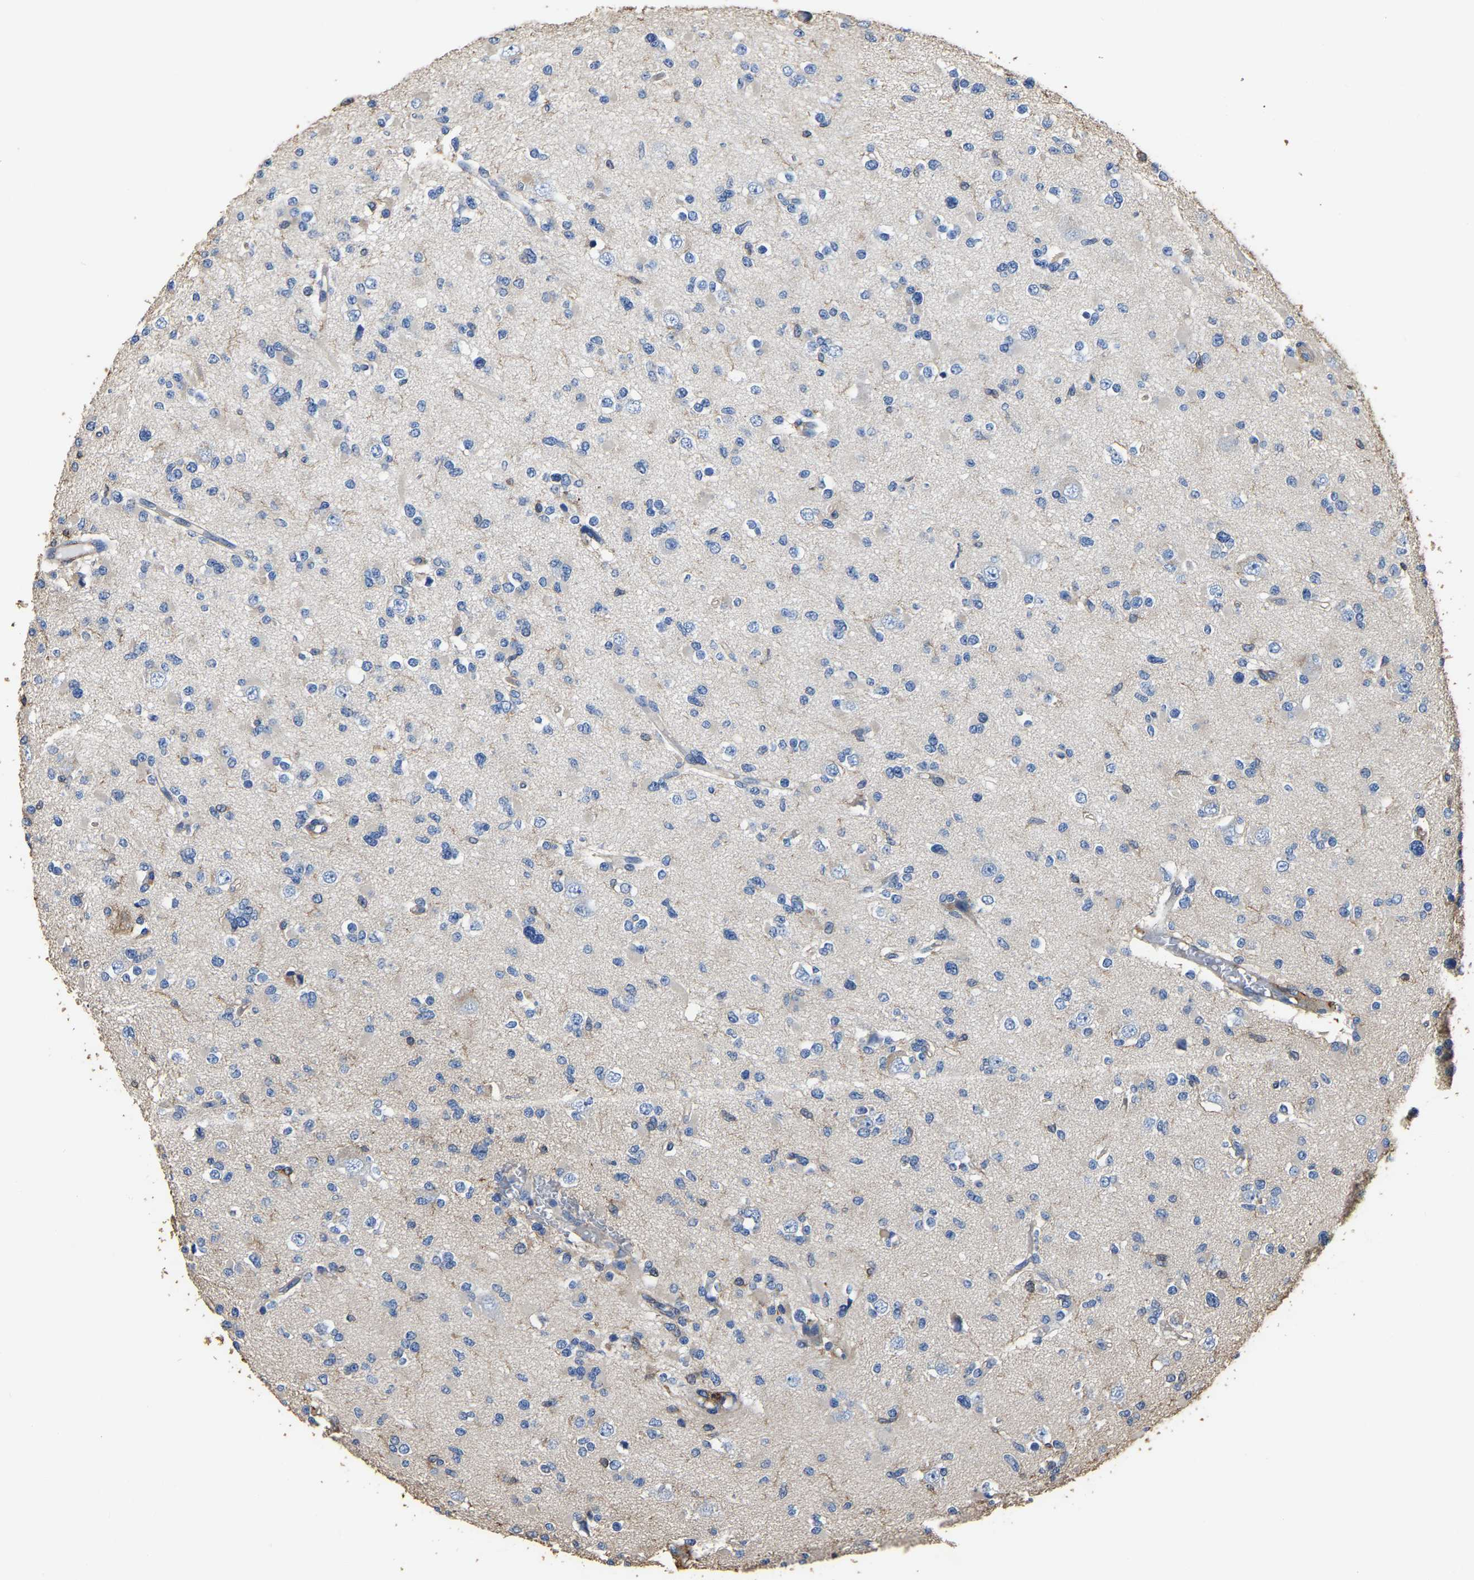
{"staining": {"intensity": "weak", "quantity": "<25%", "location": "cytoplasmic/membranous"}, "tissue": "glioma", "cell_type": "Tumor cells", "image_type": "cancer", "snomed": [{"axis": "morphology", "description": "Glioma, malignant, Low grade"}, {"axis": "topography", "description": "Brain"}], "caption": "This is an immunohistochemistry (IHC) image of low-grade glioma (malignant). There is no positivity in tumor cells.", "gene": "ARMT1", "patient": {"sex": "female", "age": 22}}